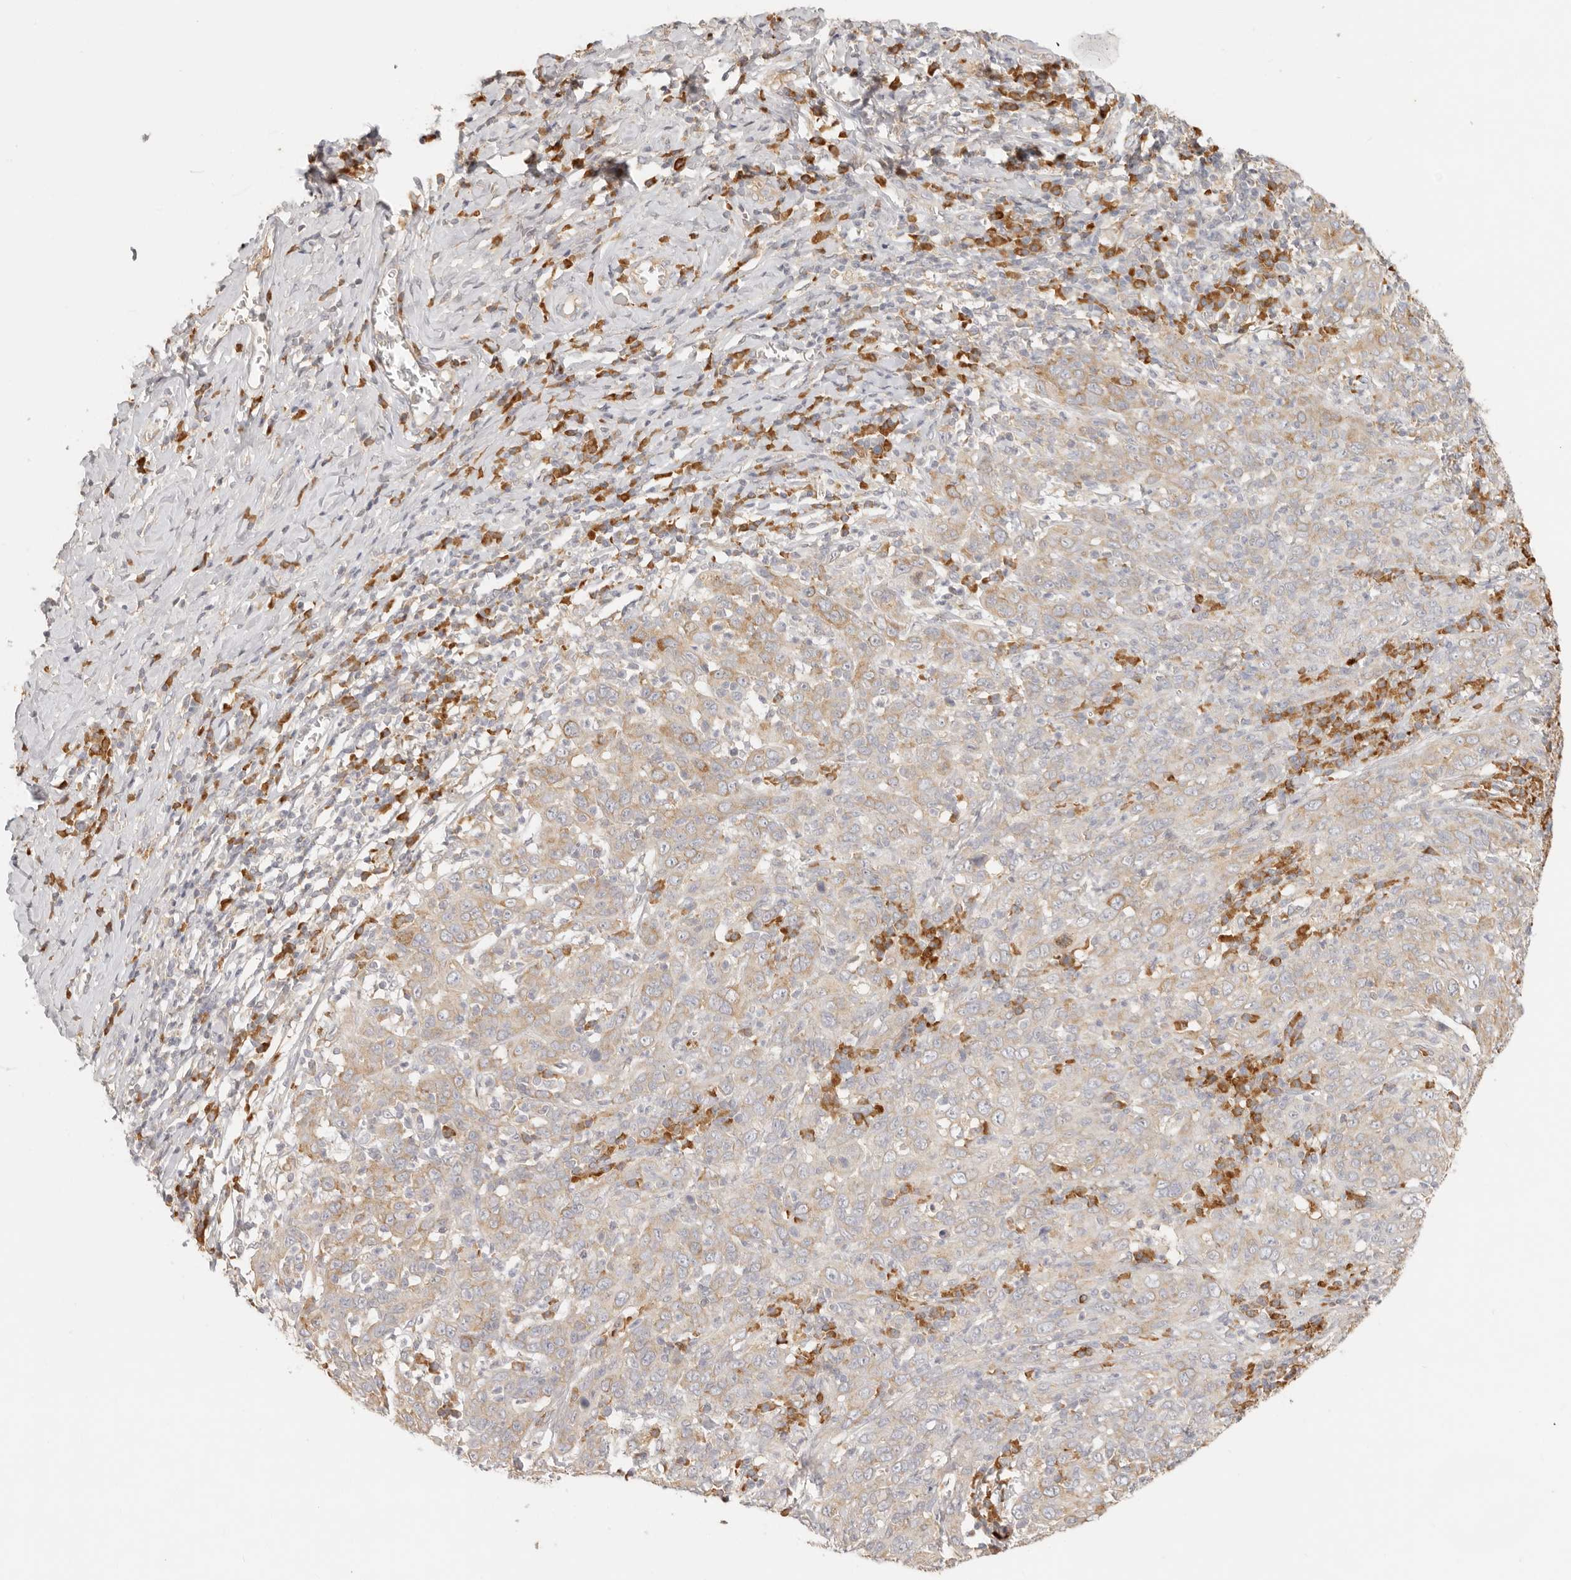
{"staining": {"intensity": "weak", "quantity": "25%-75%", "location": "cytoplasmic/membranous"}, "tissue": "cervical cancer", "cell_type": "Tumor cells", "image_type": "cancer", "snomed": [{"axis": "morphology", "description": "Squamous cell carcinoma, NOS"}, {"axis": "topography", "description": "Cervix"}], "caption": "Cervical cancer was stained to show a protein in brown. There is low levels of weak cytoplasmic/membranous staining in about 25%-75% of tumor cells. The staining is performed using DAB brown chromogen to label protein expression. The nuclei are counter-stained blue using hematoxylin.", "gene": "PABPC4", "patient": {"sex": "female", "age": 46}}